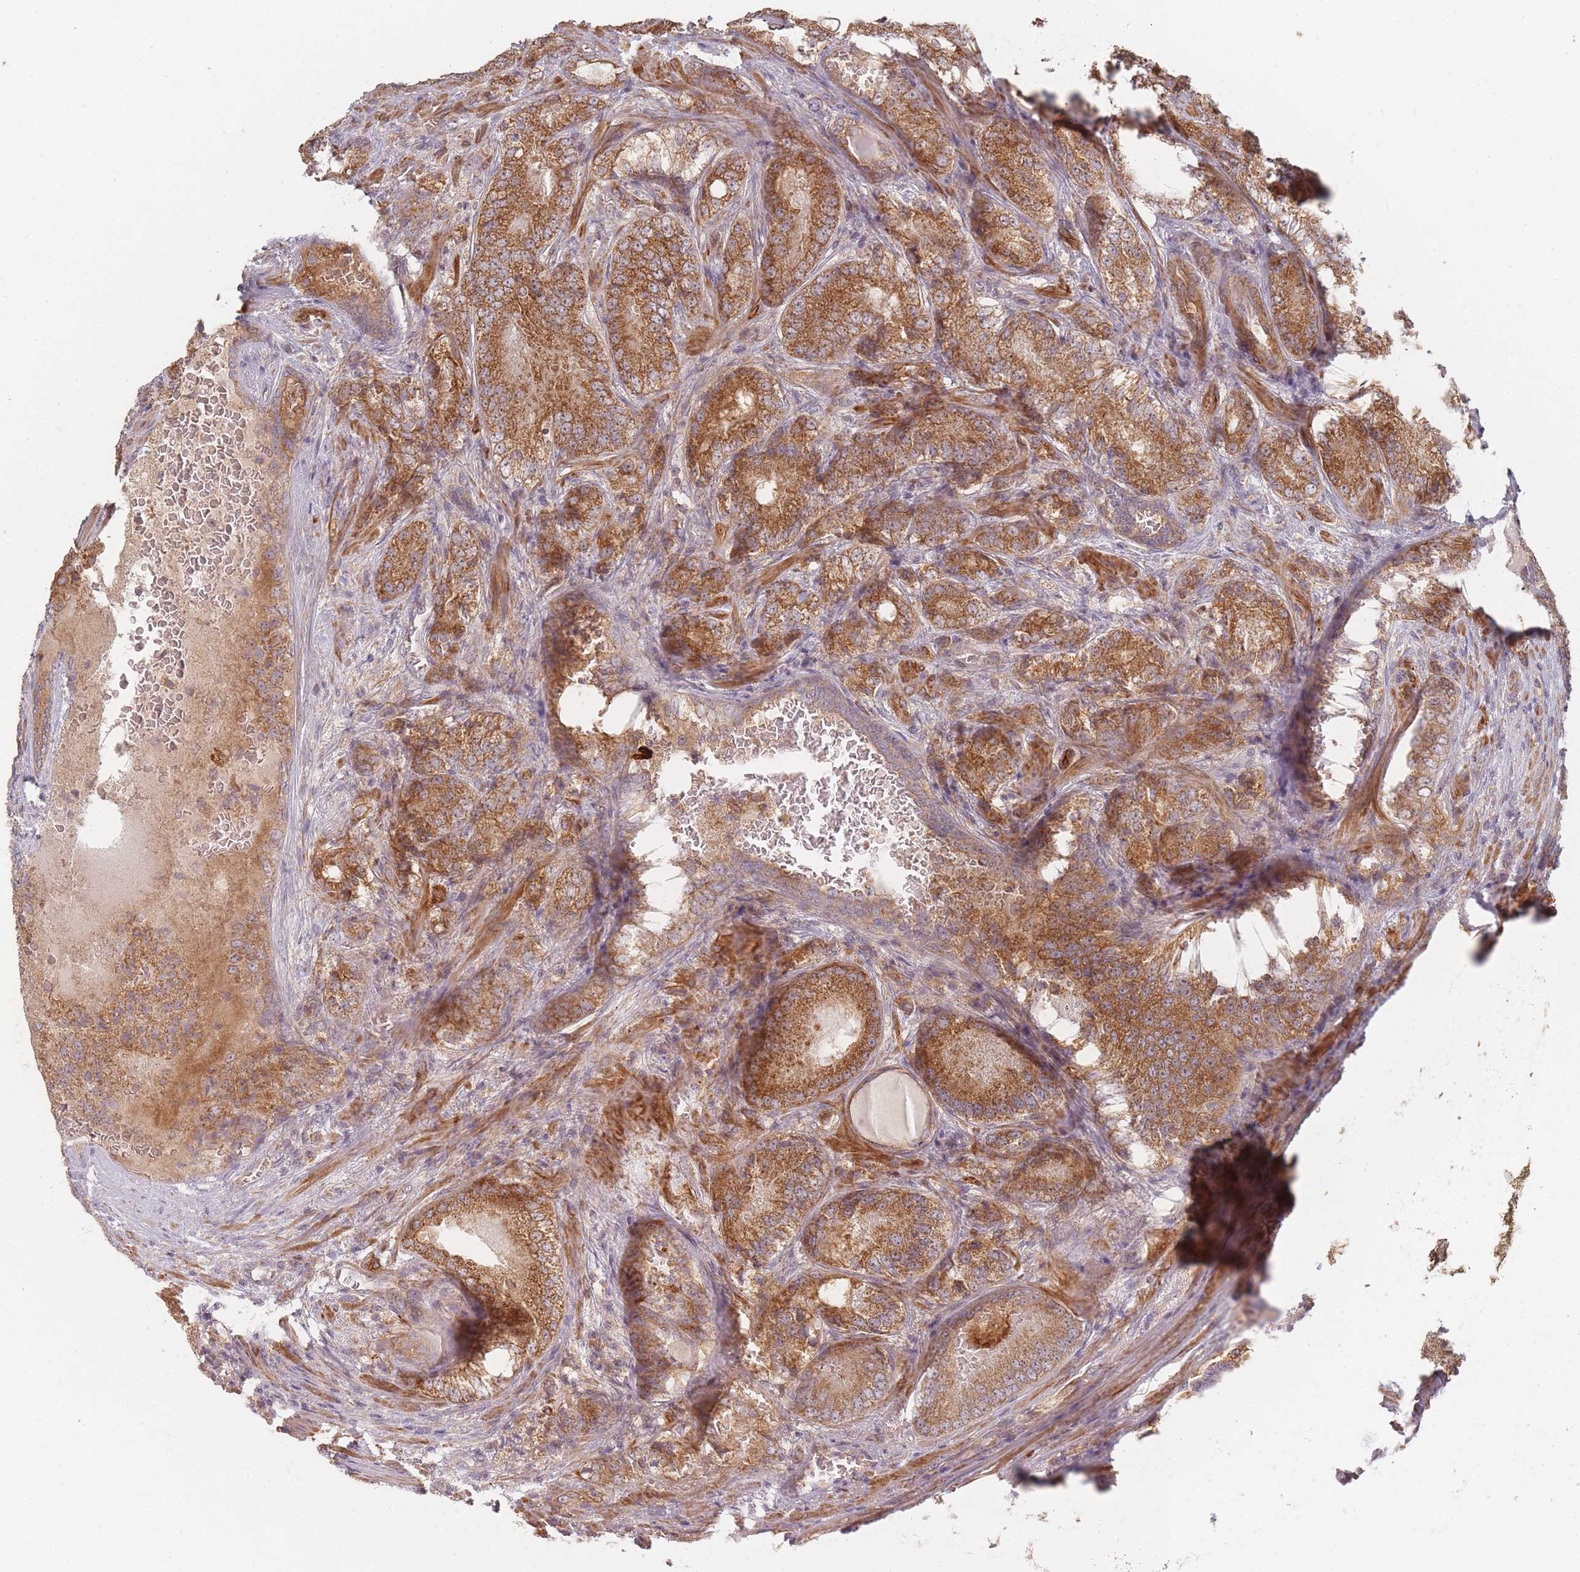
{"staining": {"intensity": "moderate", "quantity": ">75%", "location": "cytoplasmic/membranous"}, "tissue": "prostate cancer", "cell_type": "Tumor cells", "image_type": "cancer", "snomed": [{"axis": "morphology", "description": "Adenocarcinoma, High grade"}, {"axis": "topography", "description": "Prostate"}], "caption": "Immunohistochemical staining of prostate high-grade adenocarcinoma displays moderate cytoplasmic/membranous protein positivity in about >75% of tumor cells.", "gene": "MRPS6", "patient": {"sex": "male", "age": 63}}